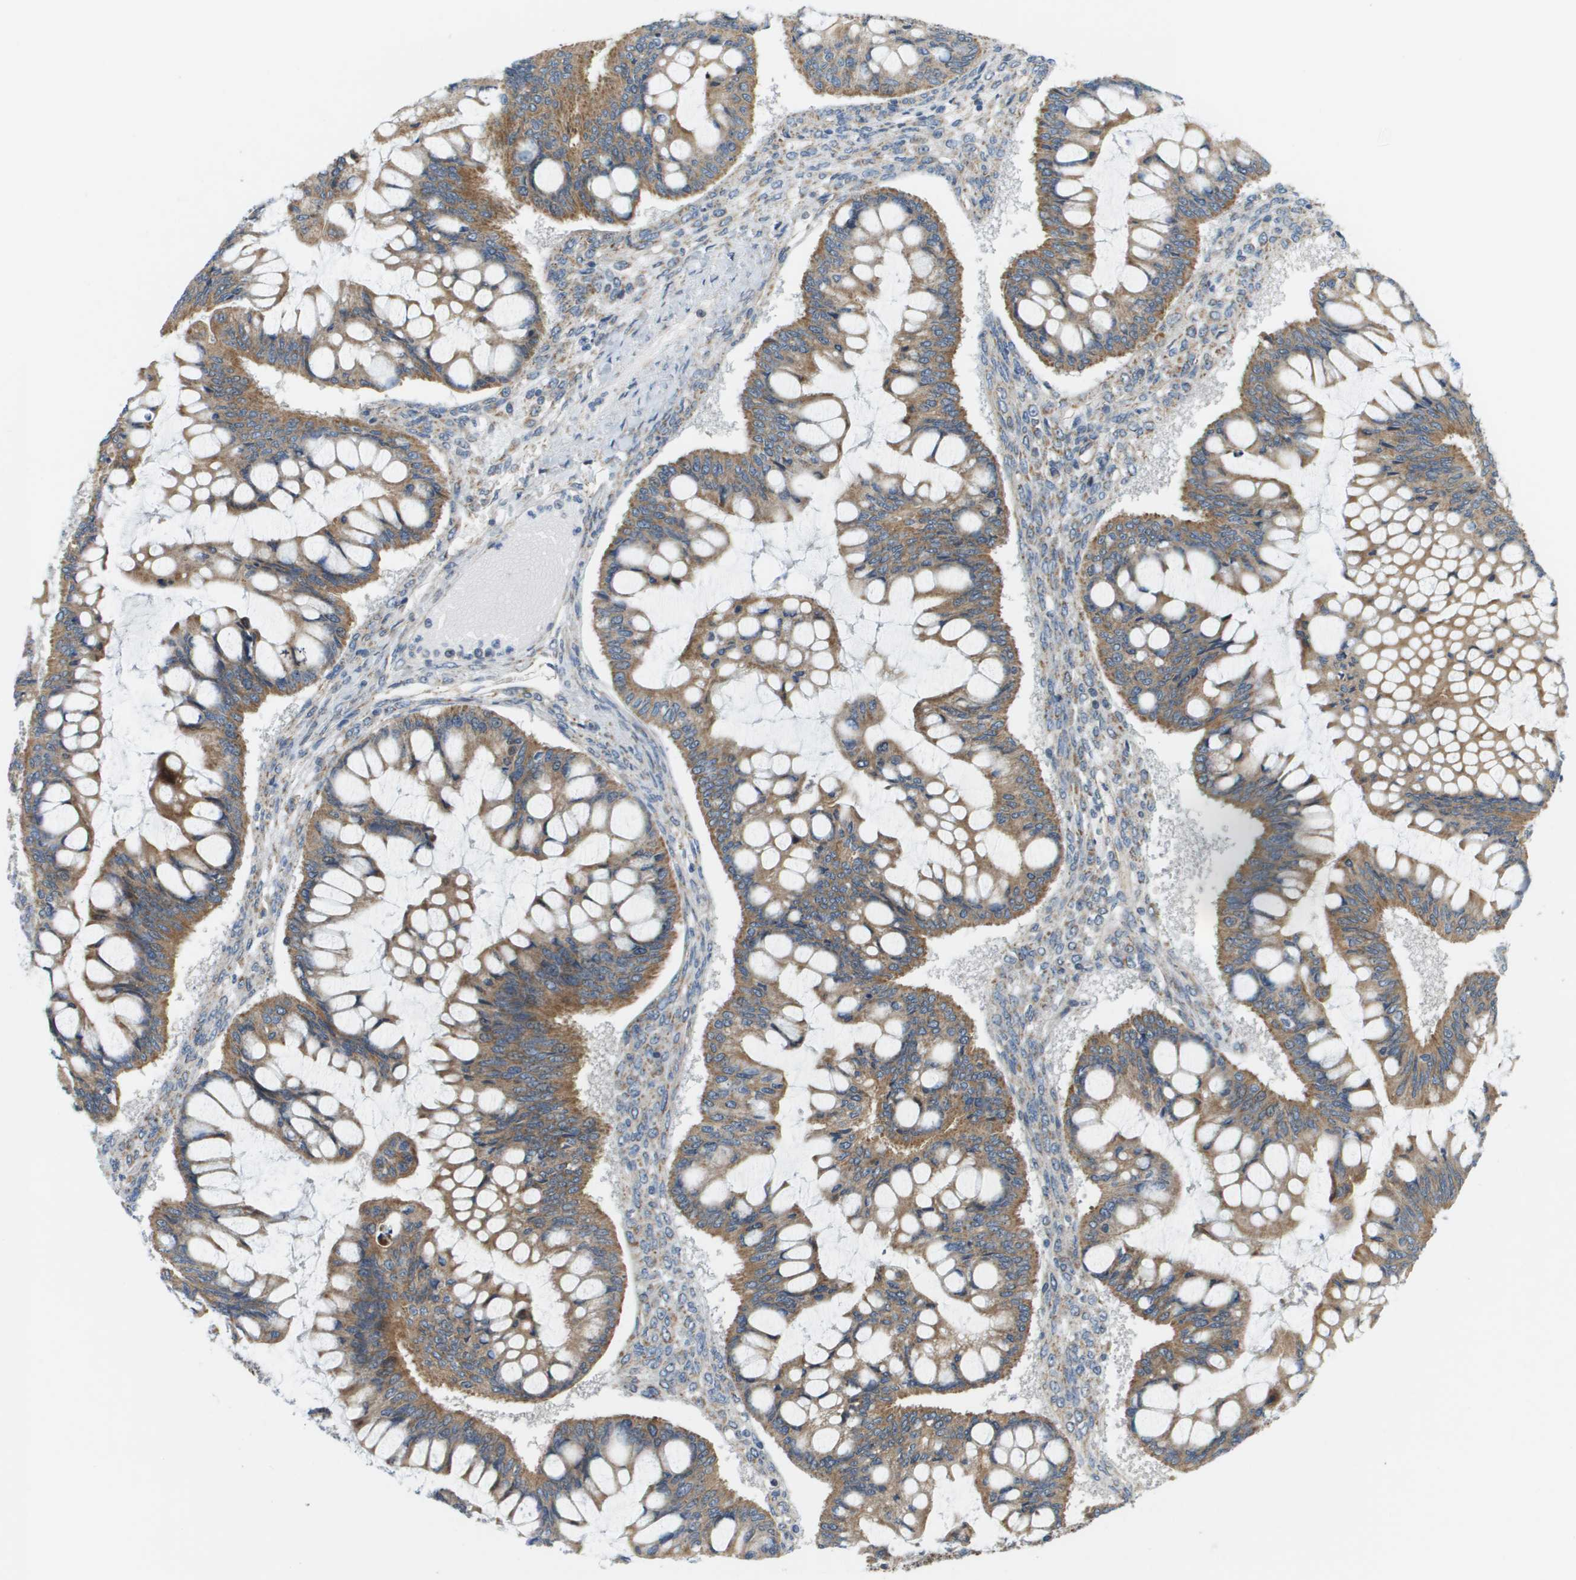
{"staining": {"intensity": "moderate", "quantity": ">75%", "location": "cytoplasmic/membranous"}, "tissue": "ovarian cancer", "cell_type": "Tumor cells", "image_type": "cancer", "snomed": [{"axis": "morphology", "description": "Cystadenocarcinoma, mucinous, NOS"}, {"axis": "topography", "description": "Ovary"}], "caption": "Protein staining by immunohistochemistry exhibits moderate cytoplasmic/membranous staining in approximately >75% of tumor cells in mucinous cystadenocarcinoma (ovarian).", "gene": "KRT23", "patient": {"sex": "female", "age": 73}}